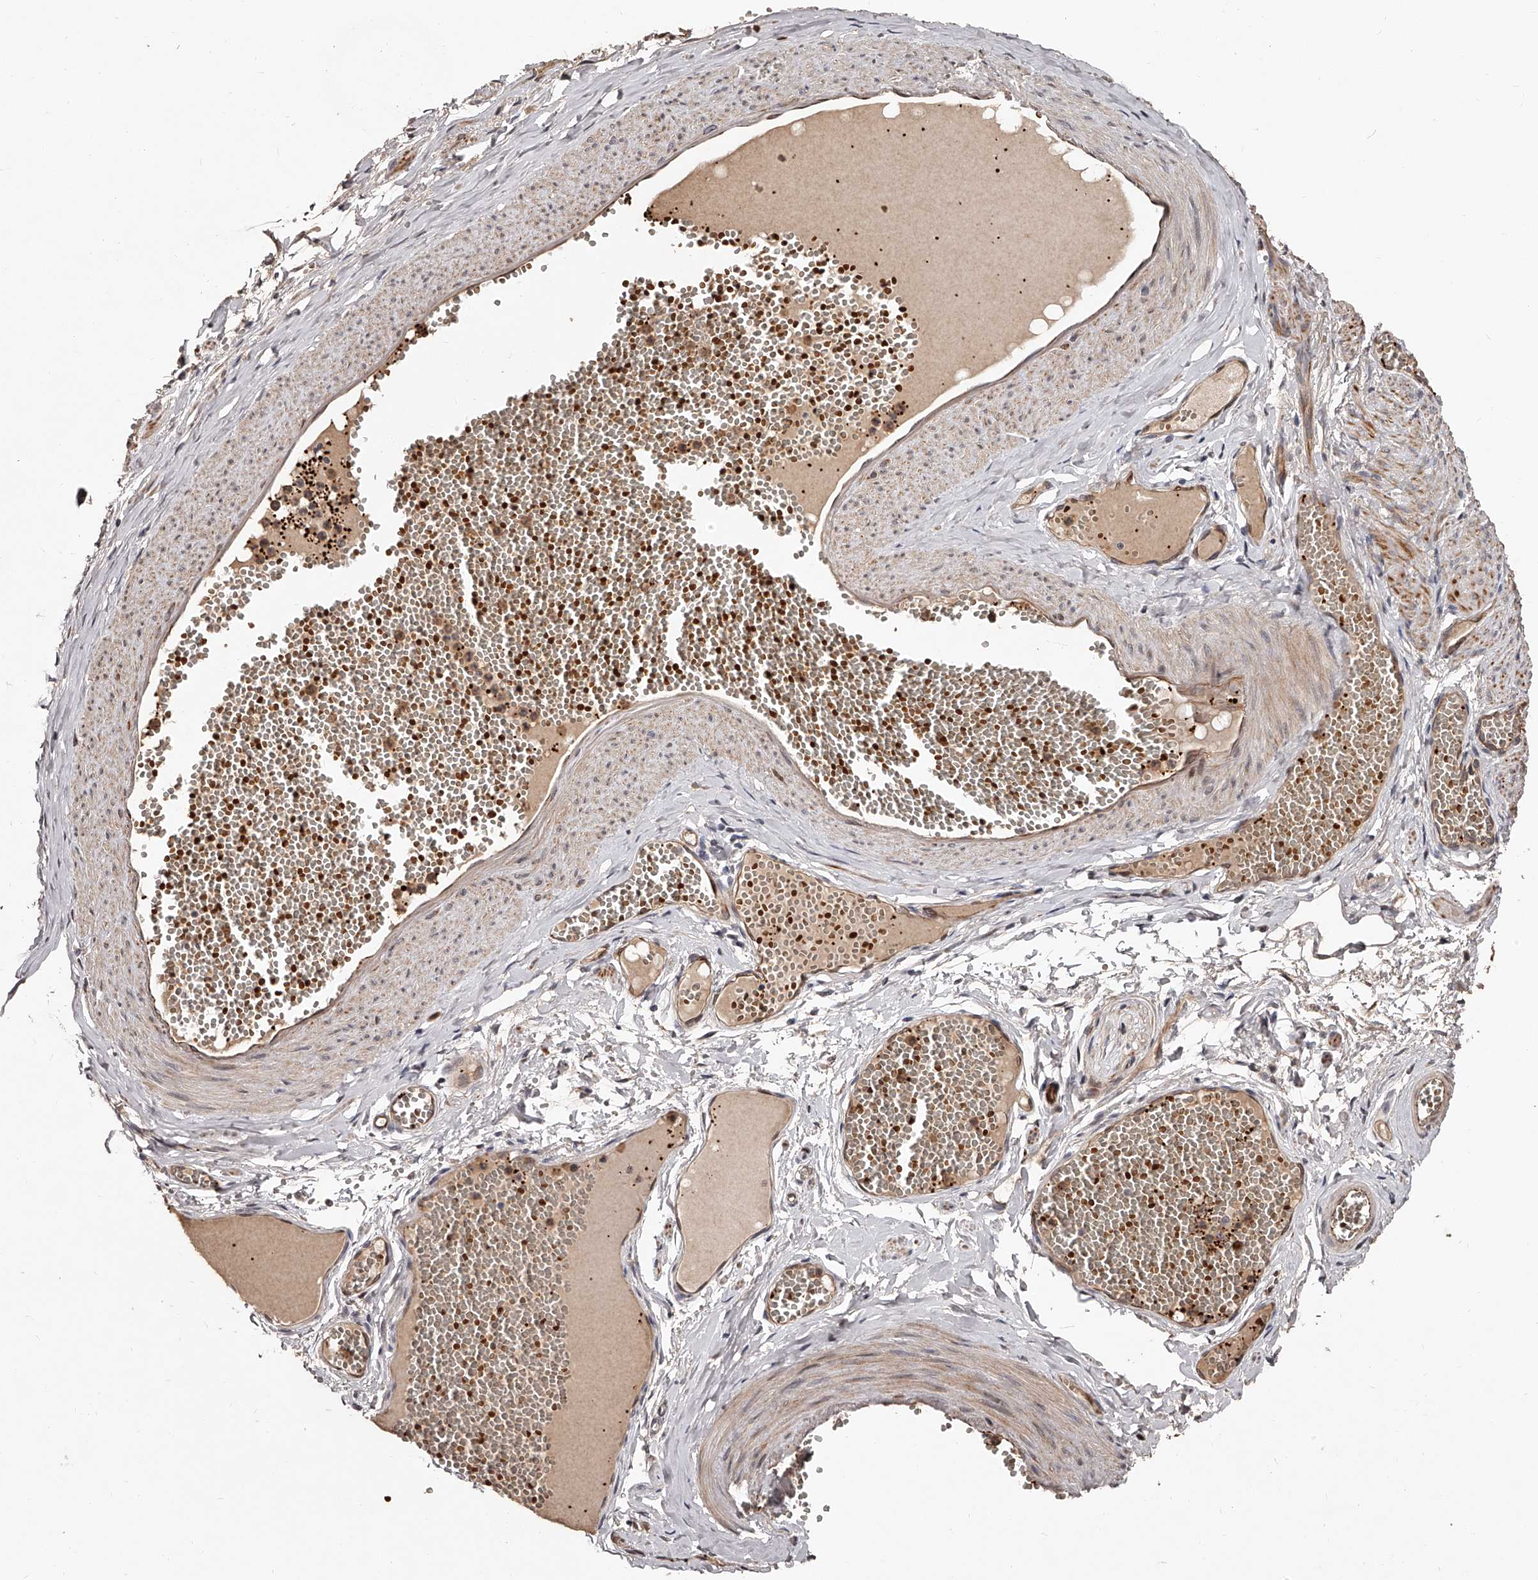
{"staining": {"intensity": "moderate", "quantity": ">75%", "location": "cytoplasmic/membranous"}, "tissue": "adipose tissue", "cell_type": "Adipocytes", "image_type": "normal", "snomed": [{"axis": "morphology", "description": "Normal tissue, NOS"}, {"axis": "topography", "description": "Smooth muscle"}, {"axis": "topography", "description": "Peripheral nerve tissue"}], "caption": "The immunohistochemical stain labels moderate cytoplasmic/membranous staining in adipocytes of benign adipose tissue. The staining was performed using DAB to visualize the protein expression in brown, while the nuclei were stained in blue with hematoxylin (Magnification: 20x).", "gene": "URGCP", "patient": {"sex": "female", "age": 39}}